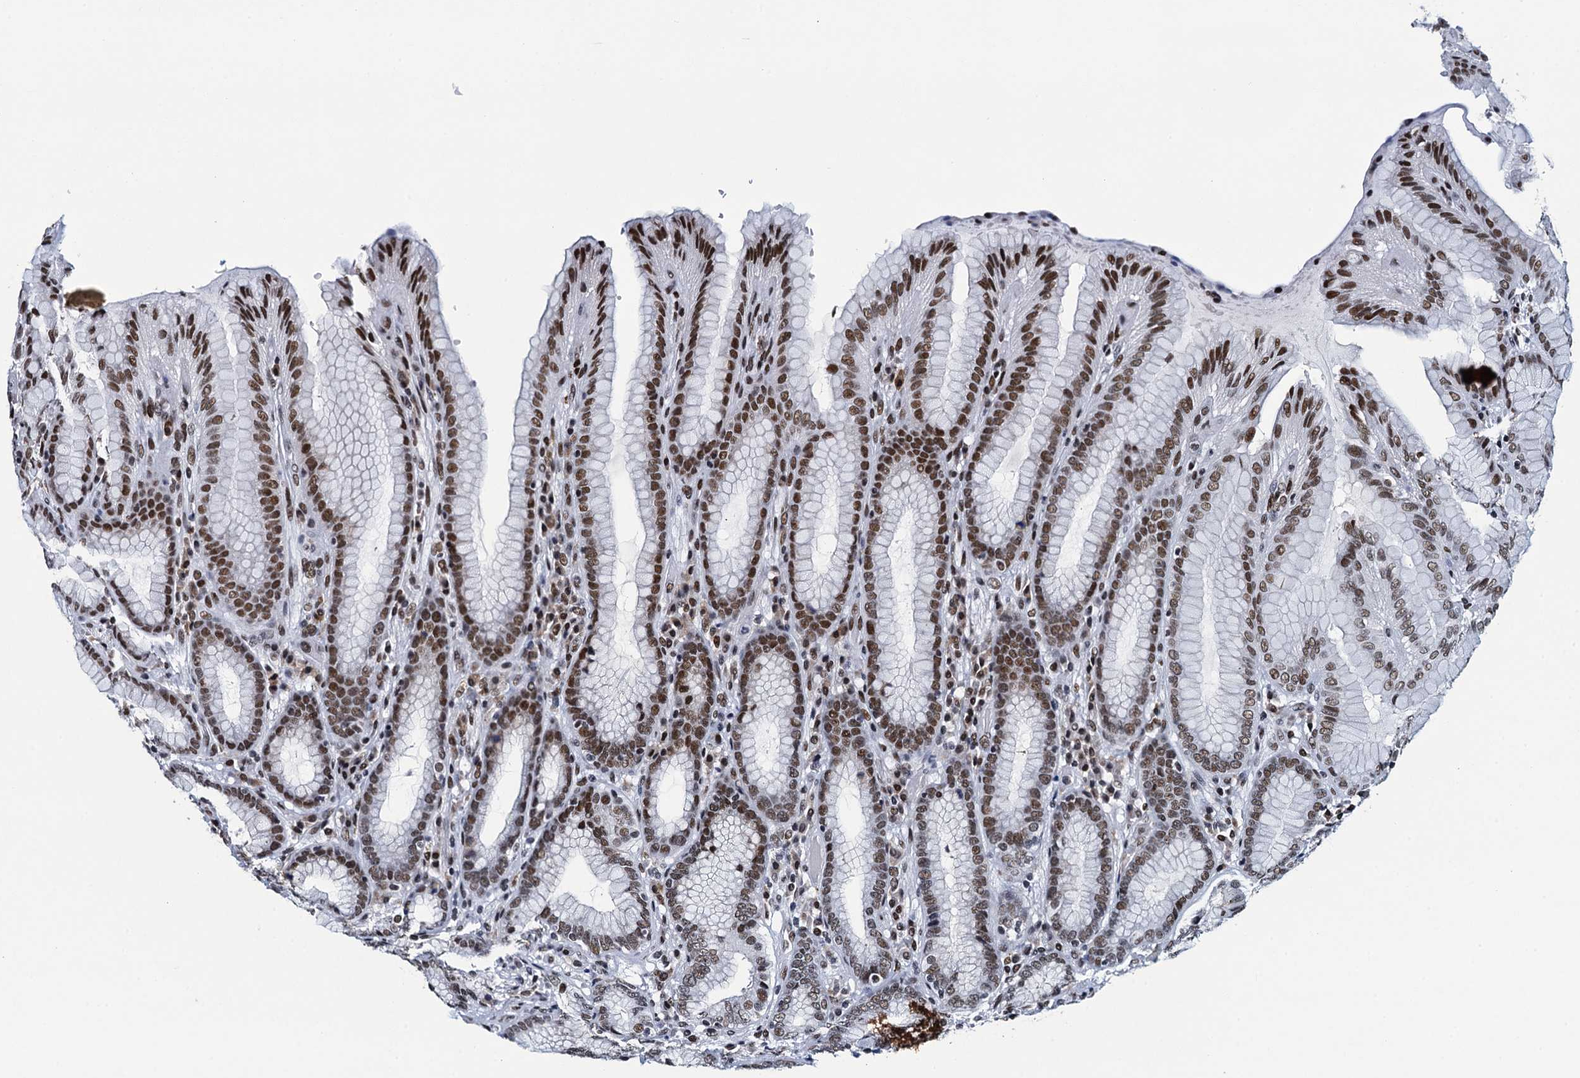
{"staining": {"intensity": "moderate", "quantity": ">75%", "location": "nuclear"}, "tissue": "stomach", "cell_type": "Glandular cells", "image_type": "normal", "snomed": [{"axis": "morphology", "description": "Normal tissue, NOS"}, {"axis": "topography", "description": "Stomach, upper"}, {"axis": "topography", "description": "Stomach, lower"}], "caption": "Normal stomach exhibits moderate nuclear expression in approximately >75% of glandular cells, visualized by immunohistochemistry.", "gene": "HNRNPUL2", "patient": {"sex": "female", "age": 76}}